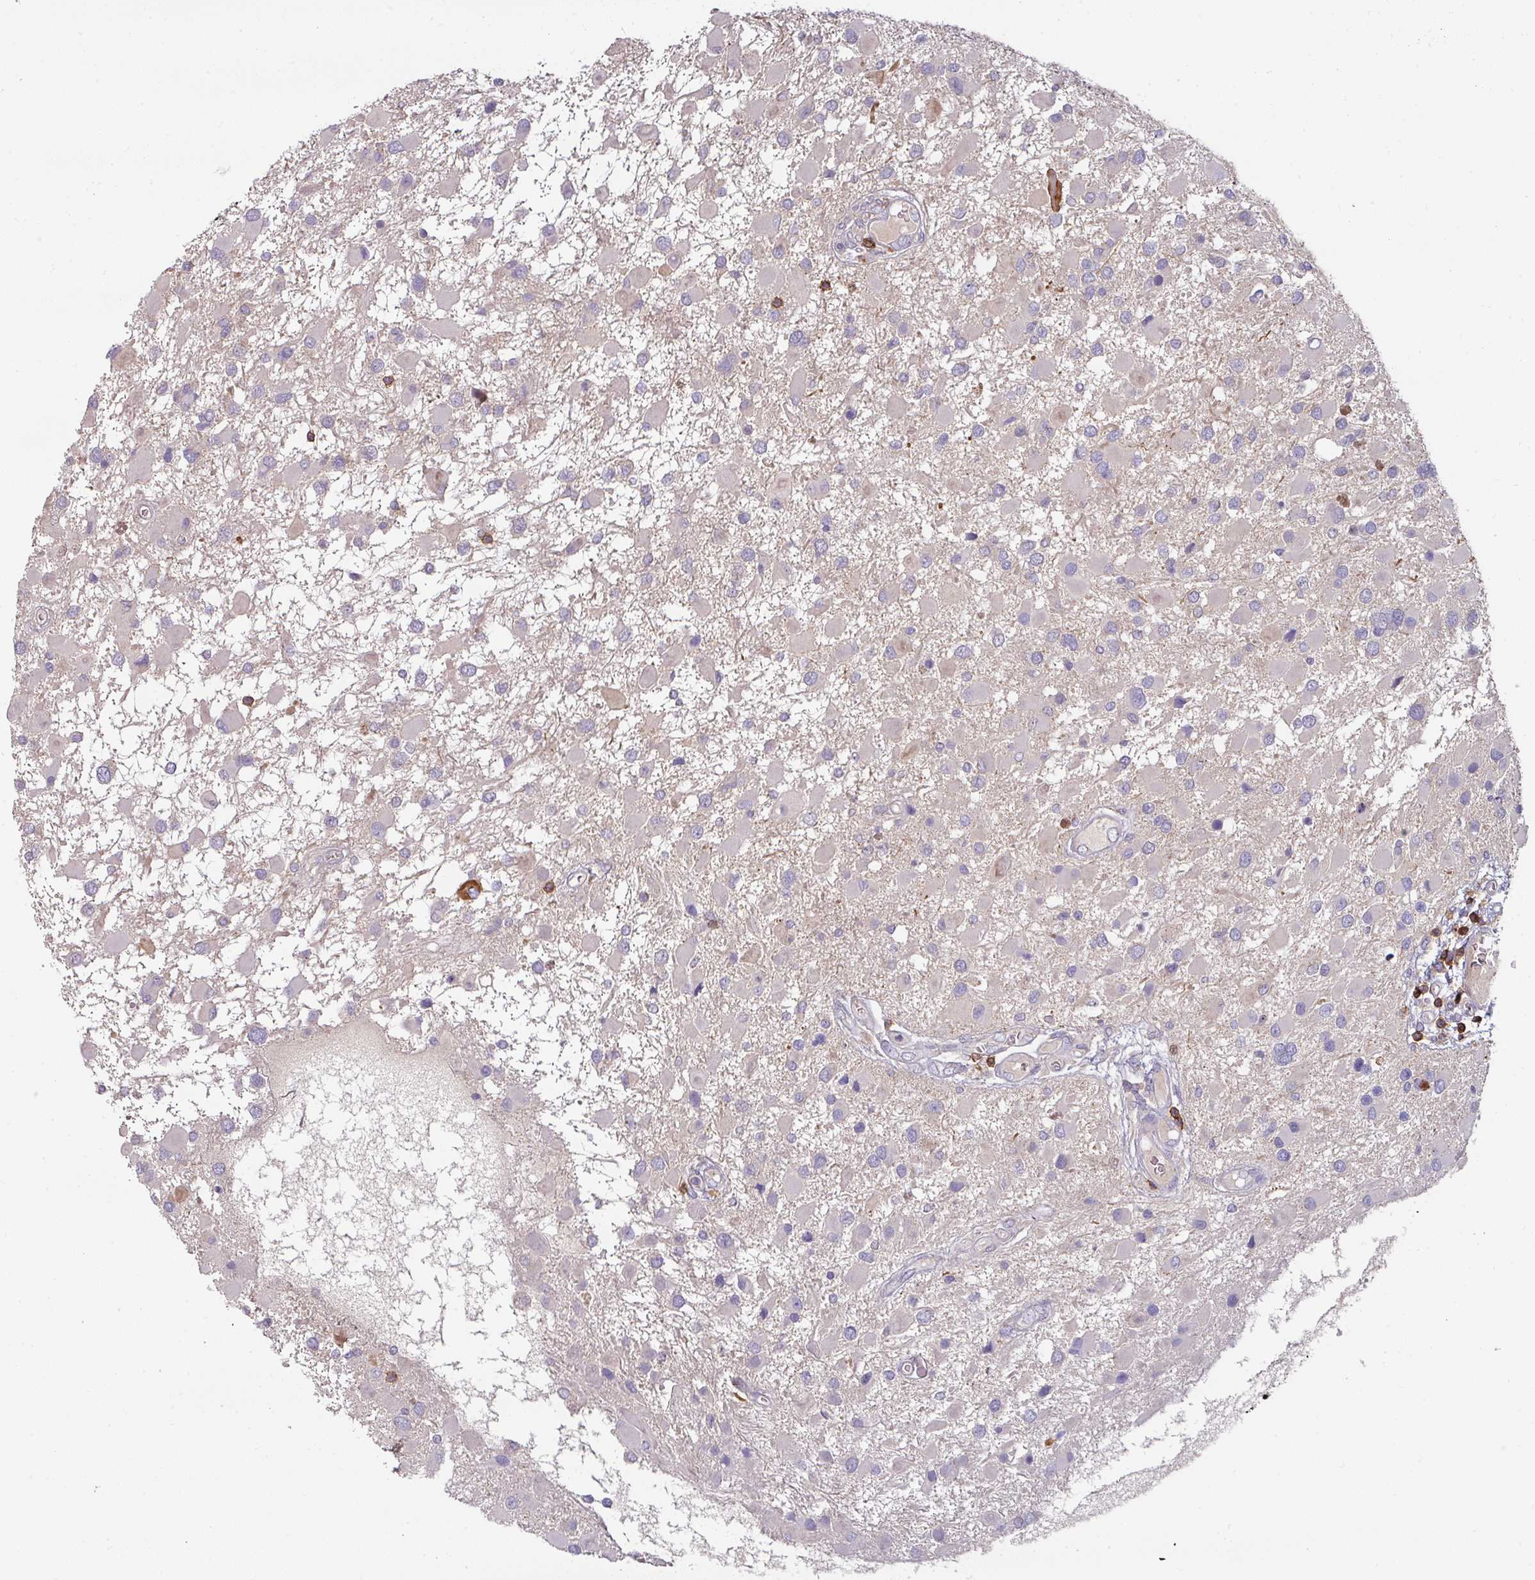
{"staining": {"intensity": "negative", "quantity": "none", "location": "none"}, "tissue": "glioma", "cell_type": "Tumor cells", "image_type": "cancer", "snomed": [{"axis": "morphology", "description": "Glioma, malignant, High grade"}, {"axis": "topography", "description": "Brain"}], "caption": "An immunohistochemistry image of glioma is shown. There is no staining in tumor cells of glioma. The staining is performed using DAB brown chromogen with nuclei counter-stained in using hematoxylin.", "gene": "CD3G", "patient": {"sex": "male", "age": 53}}